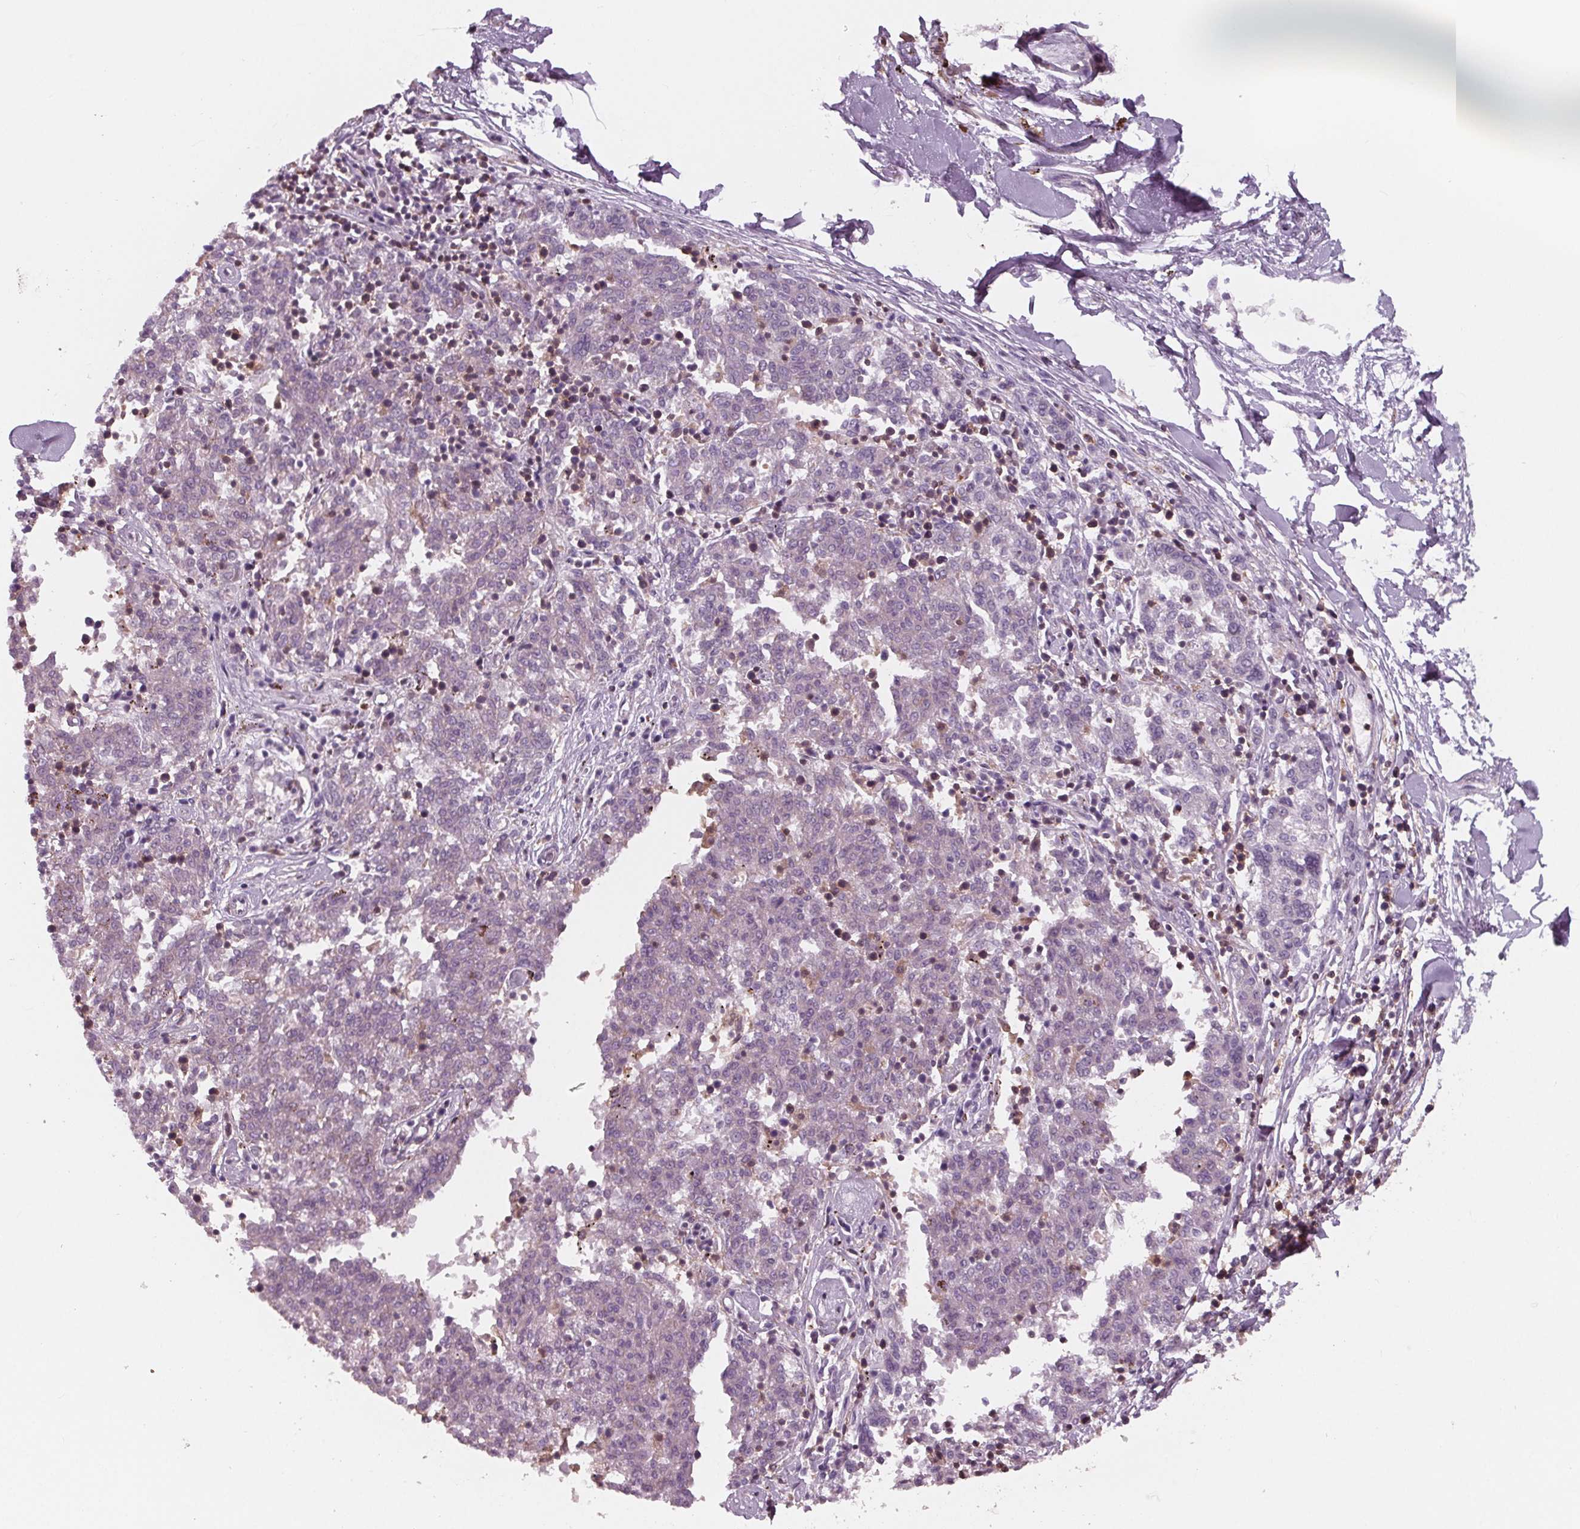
{"staining": {"intensity": "negative", "quantity": "none", "location": "none"}, "tissue": "melanoma", "cell_type": "Tumor cells", "image_type": "cancer", "snomed": [{"axis": "morphology", "description": "Malignant melanoma, NOS"}, {"axis": "topography", "description": "Skin"}], "caption": "This is an immunohistochemistry image of human melanoma. There is no staining in tumor cells.", "gene": "ARHGAP25", "patient": {"sex": "female", "age": 72}}